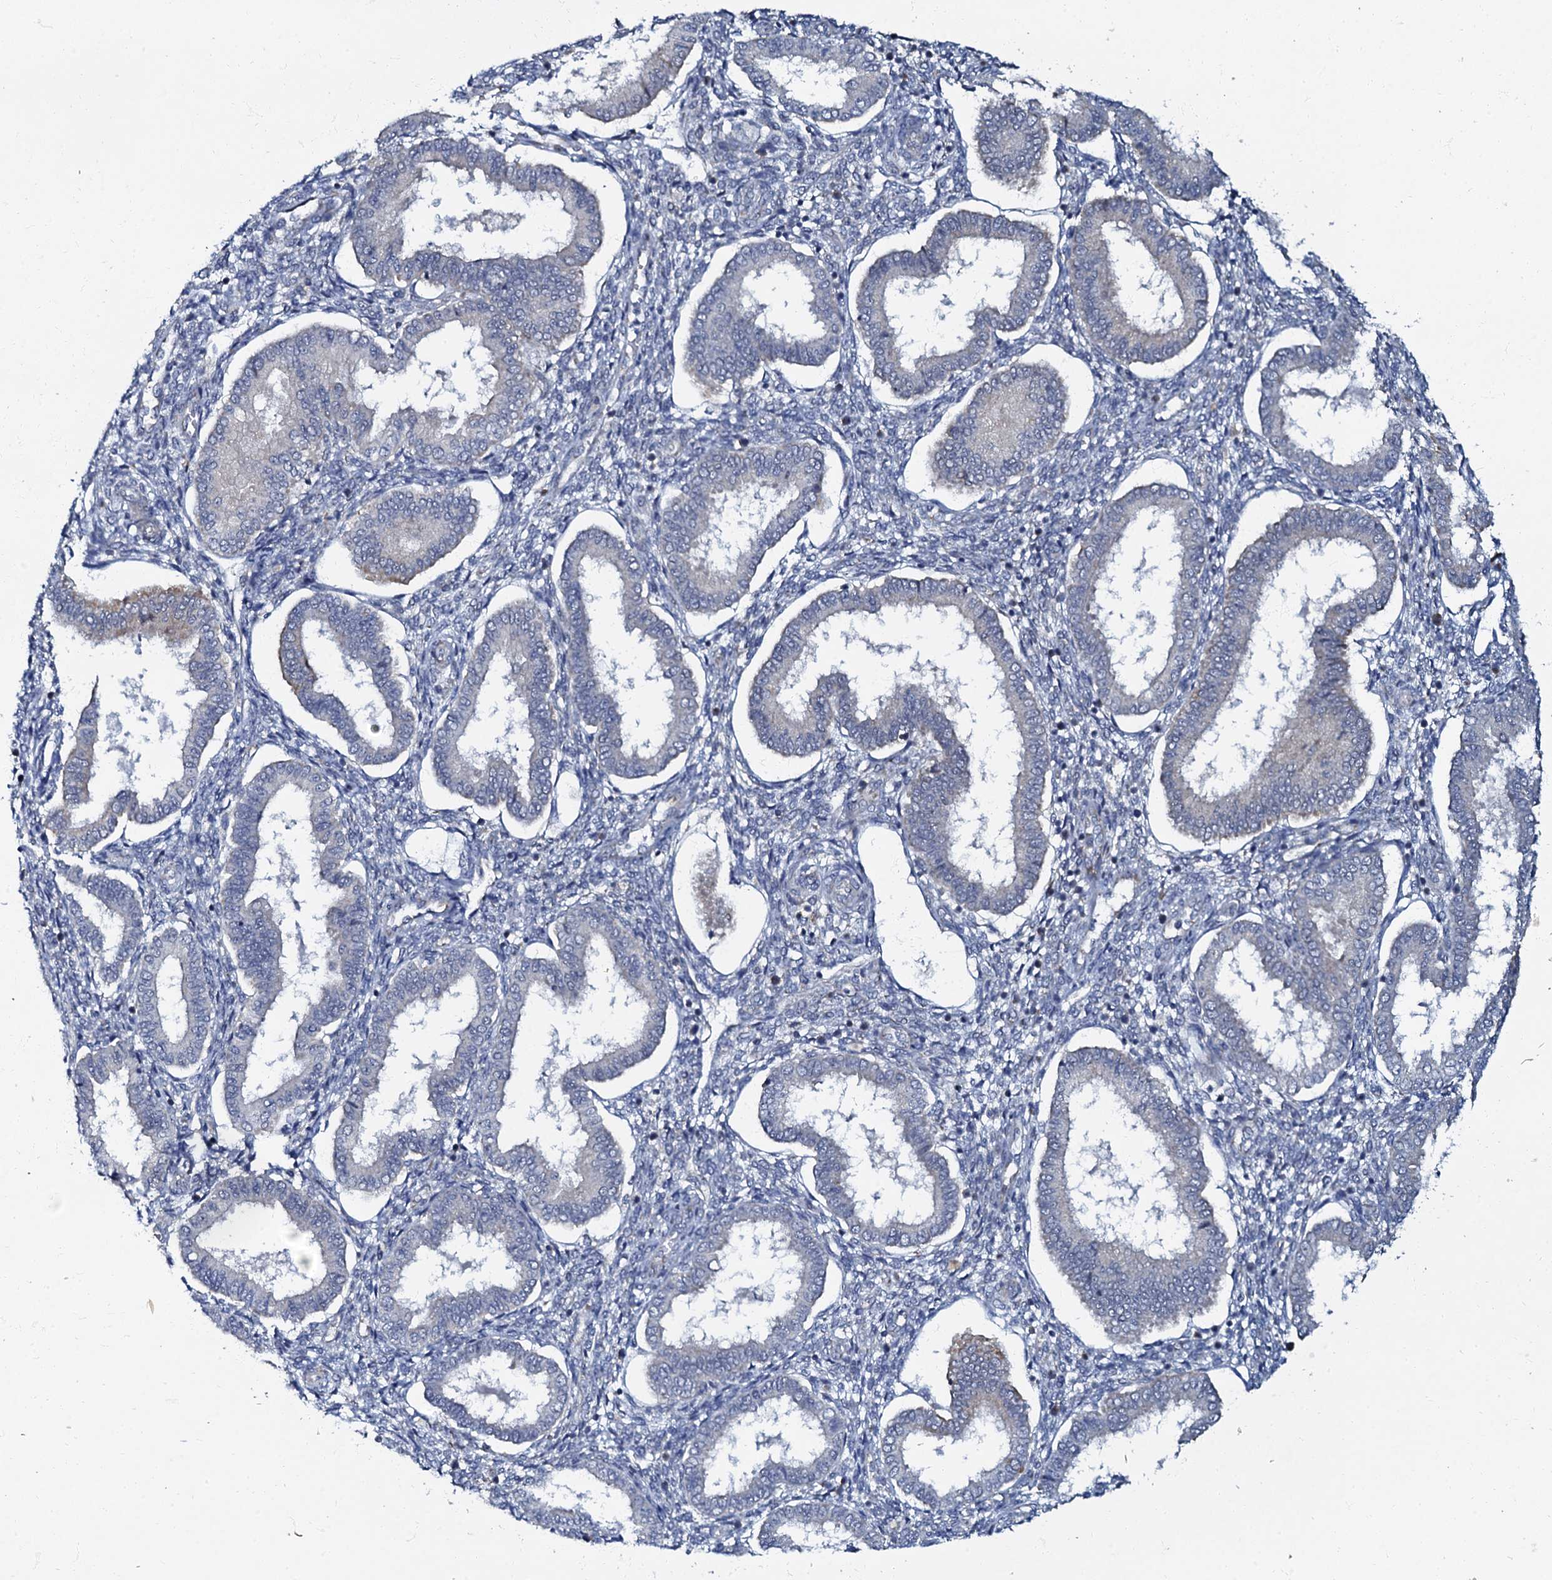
{"staining": {"intensity": "weak", "quantity": "<25%", "location": "cytoplasmic/membranous"}, "tissue": "endometrium", "cell_type": "Cells in endometrial stroma", "image_type": "normal", "snomed": [{"axis": "morphology", "description": "Normal tissue, NOS"}, {"axis": "topography", "description": "Endometrium"}], "caption": "Histopathology image shows no protein staining in cells in endometrial stroma of unremarkable endometrium.", "gene": "MRPL51", "patient": {"sex": "female", "age": 24}}